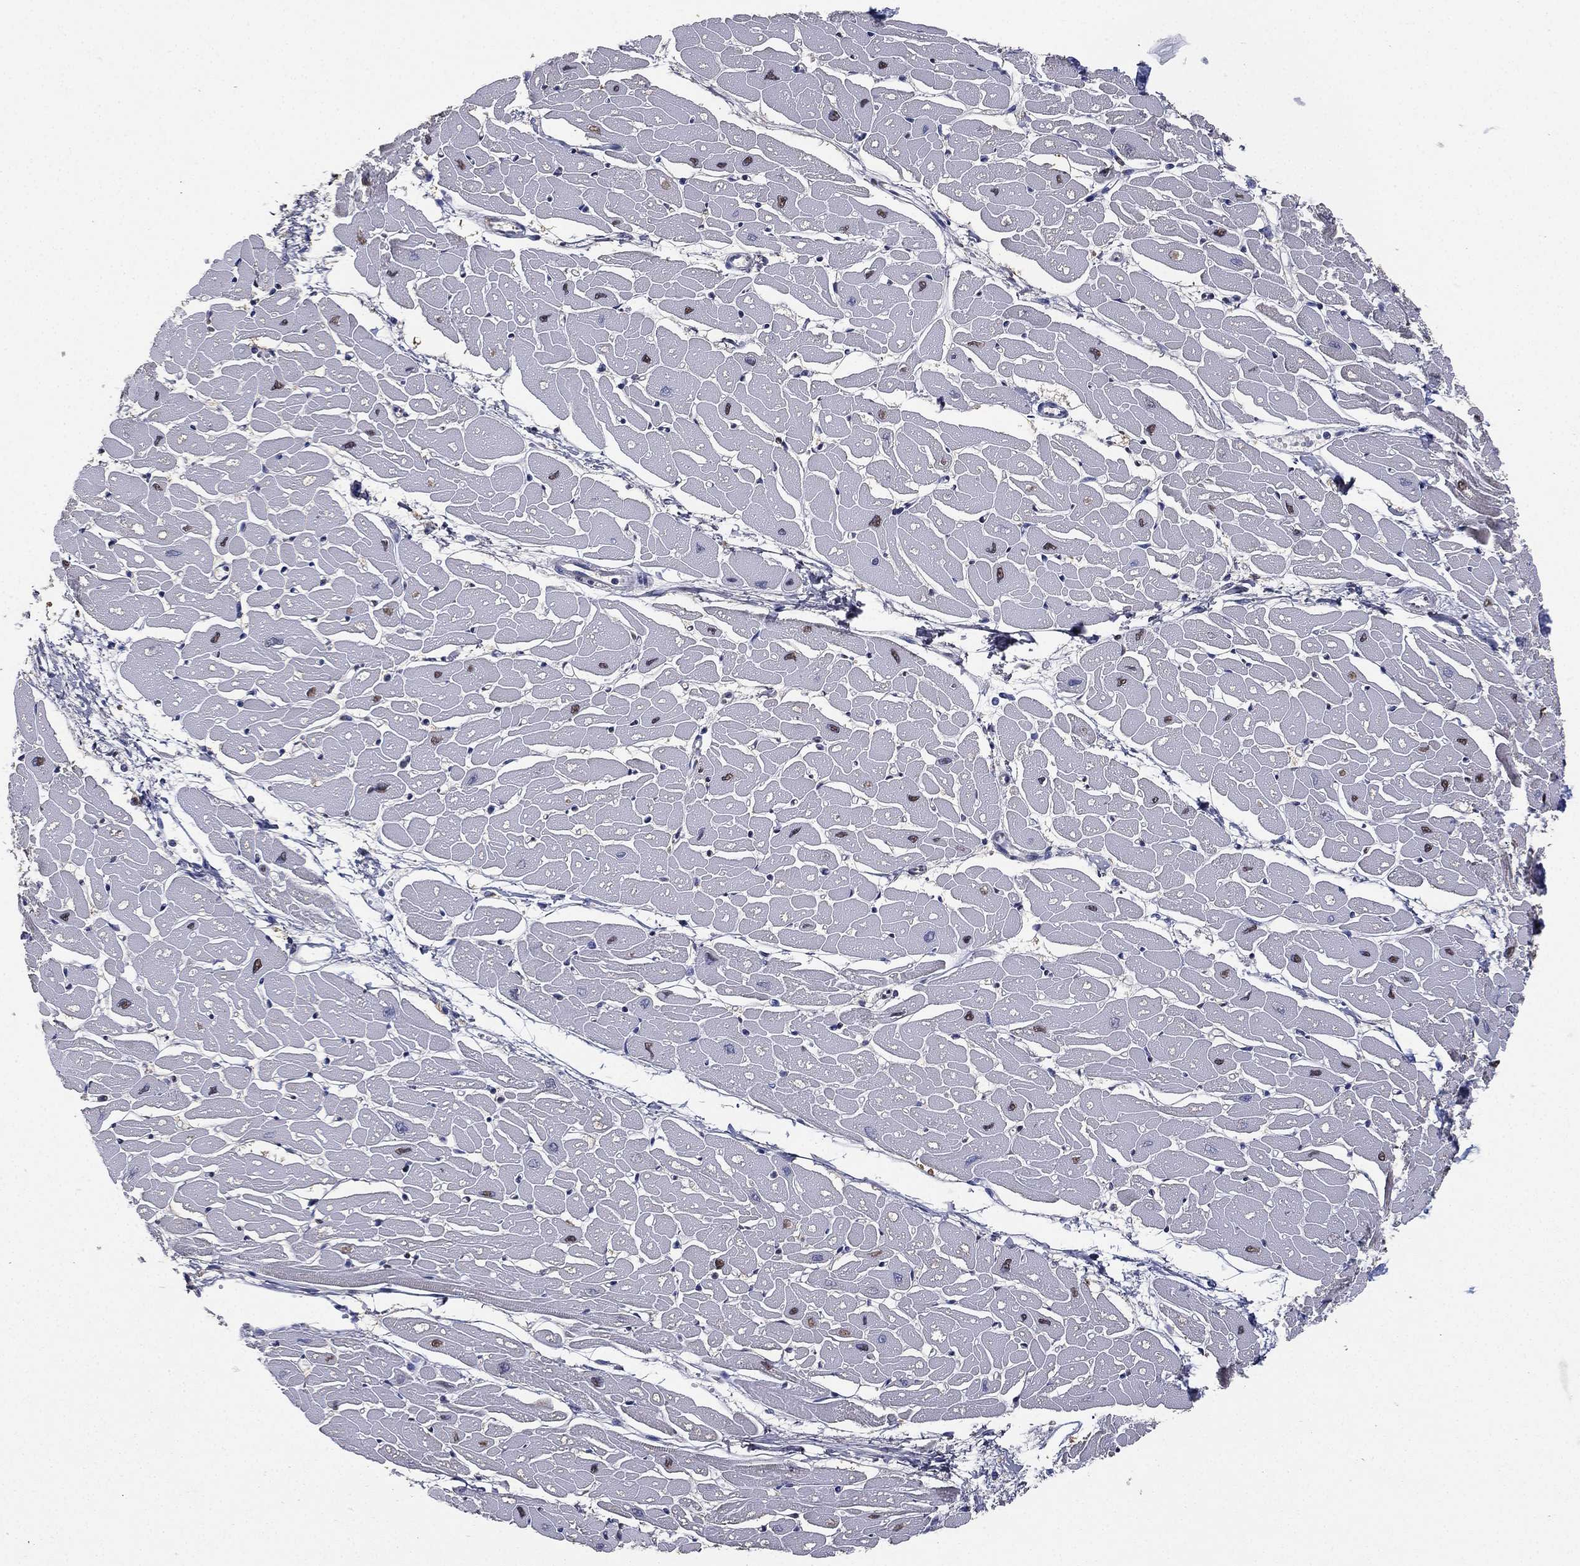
{"staining": {"intensity": "moderate", "quantity": "<25%", "location": "nuclear"}, "tissue": "heart muscle", "cell_type": "Cardiomyocytes", "image_type": "normal", "snomed": [{"axis": "morphology", "description": "Normal tissue, NOS"}, {"axis": "topography", "description": "Heart"}], "caption": "Unremarkable heart muscle demonstrates moderate nuclear expression in about <25% of cardiomyocytes Immunohistochemistry stains the protein of interest in brown and the nuclei are stained blue..", "gene": "ALDH7A1", "patient": {"sex": "male", "age": 57}}